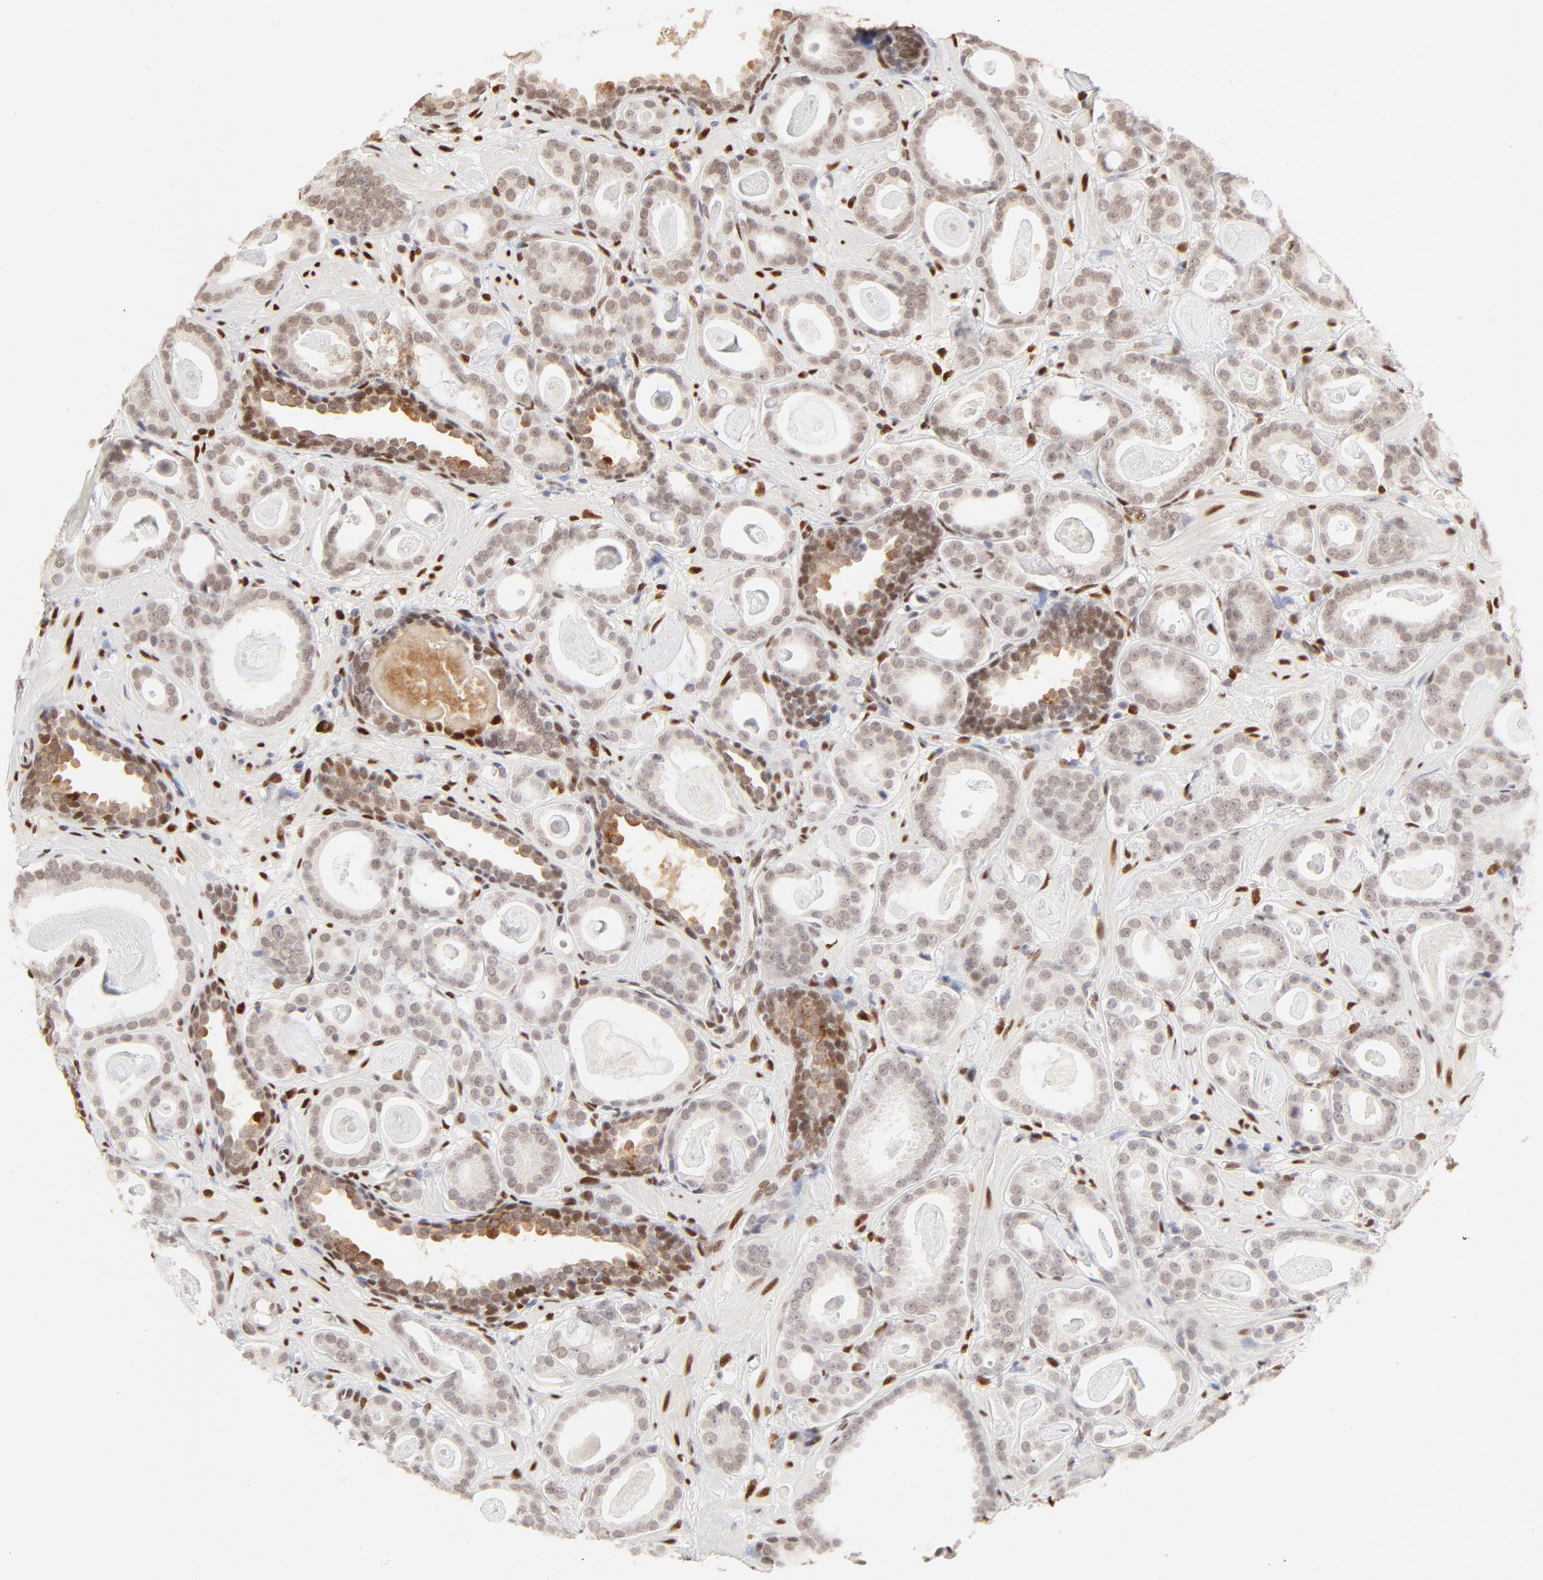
{"staining": {"intensity": "weak", "quantity": "25%-75%", "location": "nuclear"}, "tissue": "prostate cancer", "cell_type": "Tumor cells", "image_type": "cancer", "snomed": [{"axis": "morphology", "description": "Adenocarcinoma, Low grade"}, {"axis": "topography", "description": "Prostate"}], "caption": "Tumor cells demonstrate low levels of weak nuclear positivity in about 25%-75% of cells in prostate adenocarcinoma (low-grade).", "gene": "PBX3", "patient": {"sex": "male", "age": 57}}